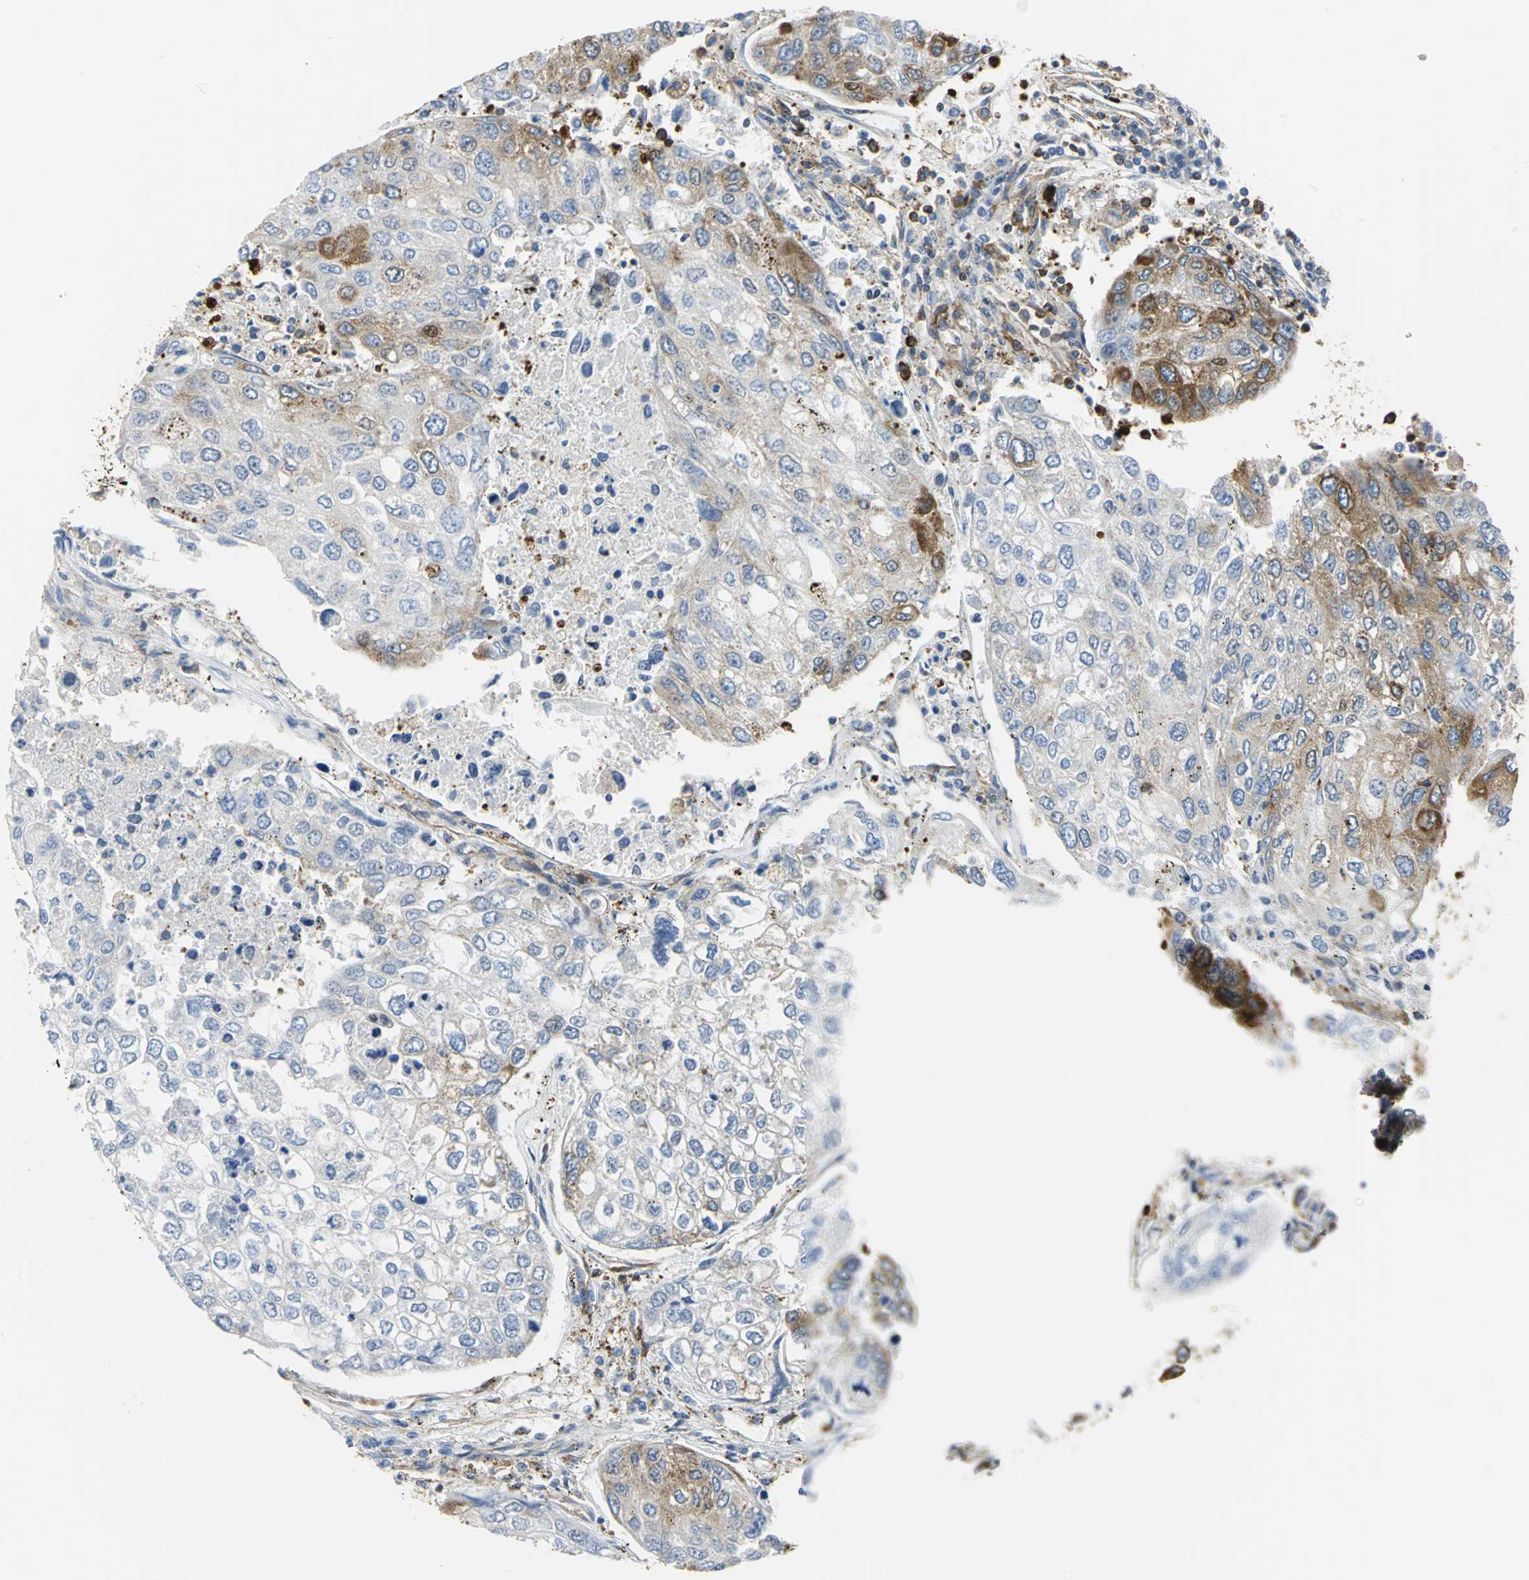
{"staining": {"intensity": "moderate", "quantity": ">75%", "location": "cytoplasmic/membranous,nuclear"}, "tissue": "urothelial cancer", "cell_type": "Tumor cells", "image_type": "cancer", "snomed": [{"axis": "morphology", "description": "Urothelial carcinoma, High grade"}, {"axis": "topography", "description": "Lymph node"}, {"axis": "topography", "description": "Urinary bladder"}], "caption": "This photomicrograph reveals IHC staining of urothelial carcinoma (high-grade), with medium moderate cytoplasmic/membranous and nuclear positivity in approximately >75% of tumor cells.", "gene": "YBX1", "patient": {"sex": "male", "age": 51}}